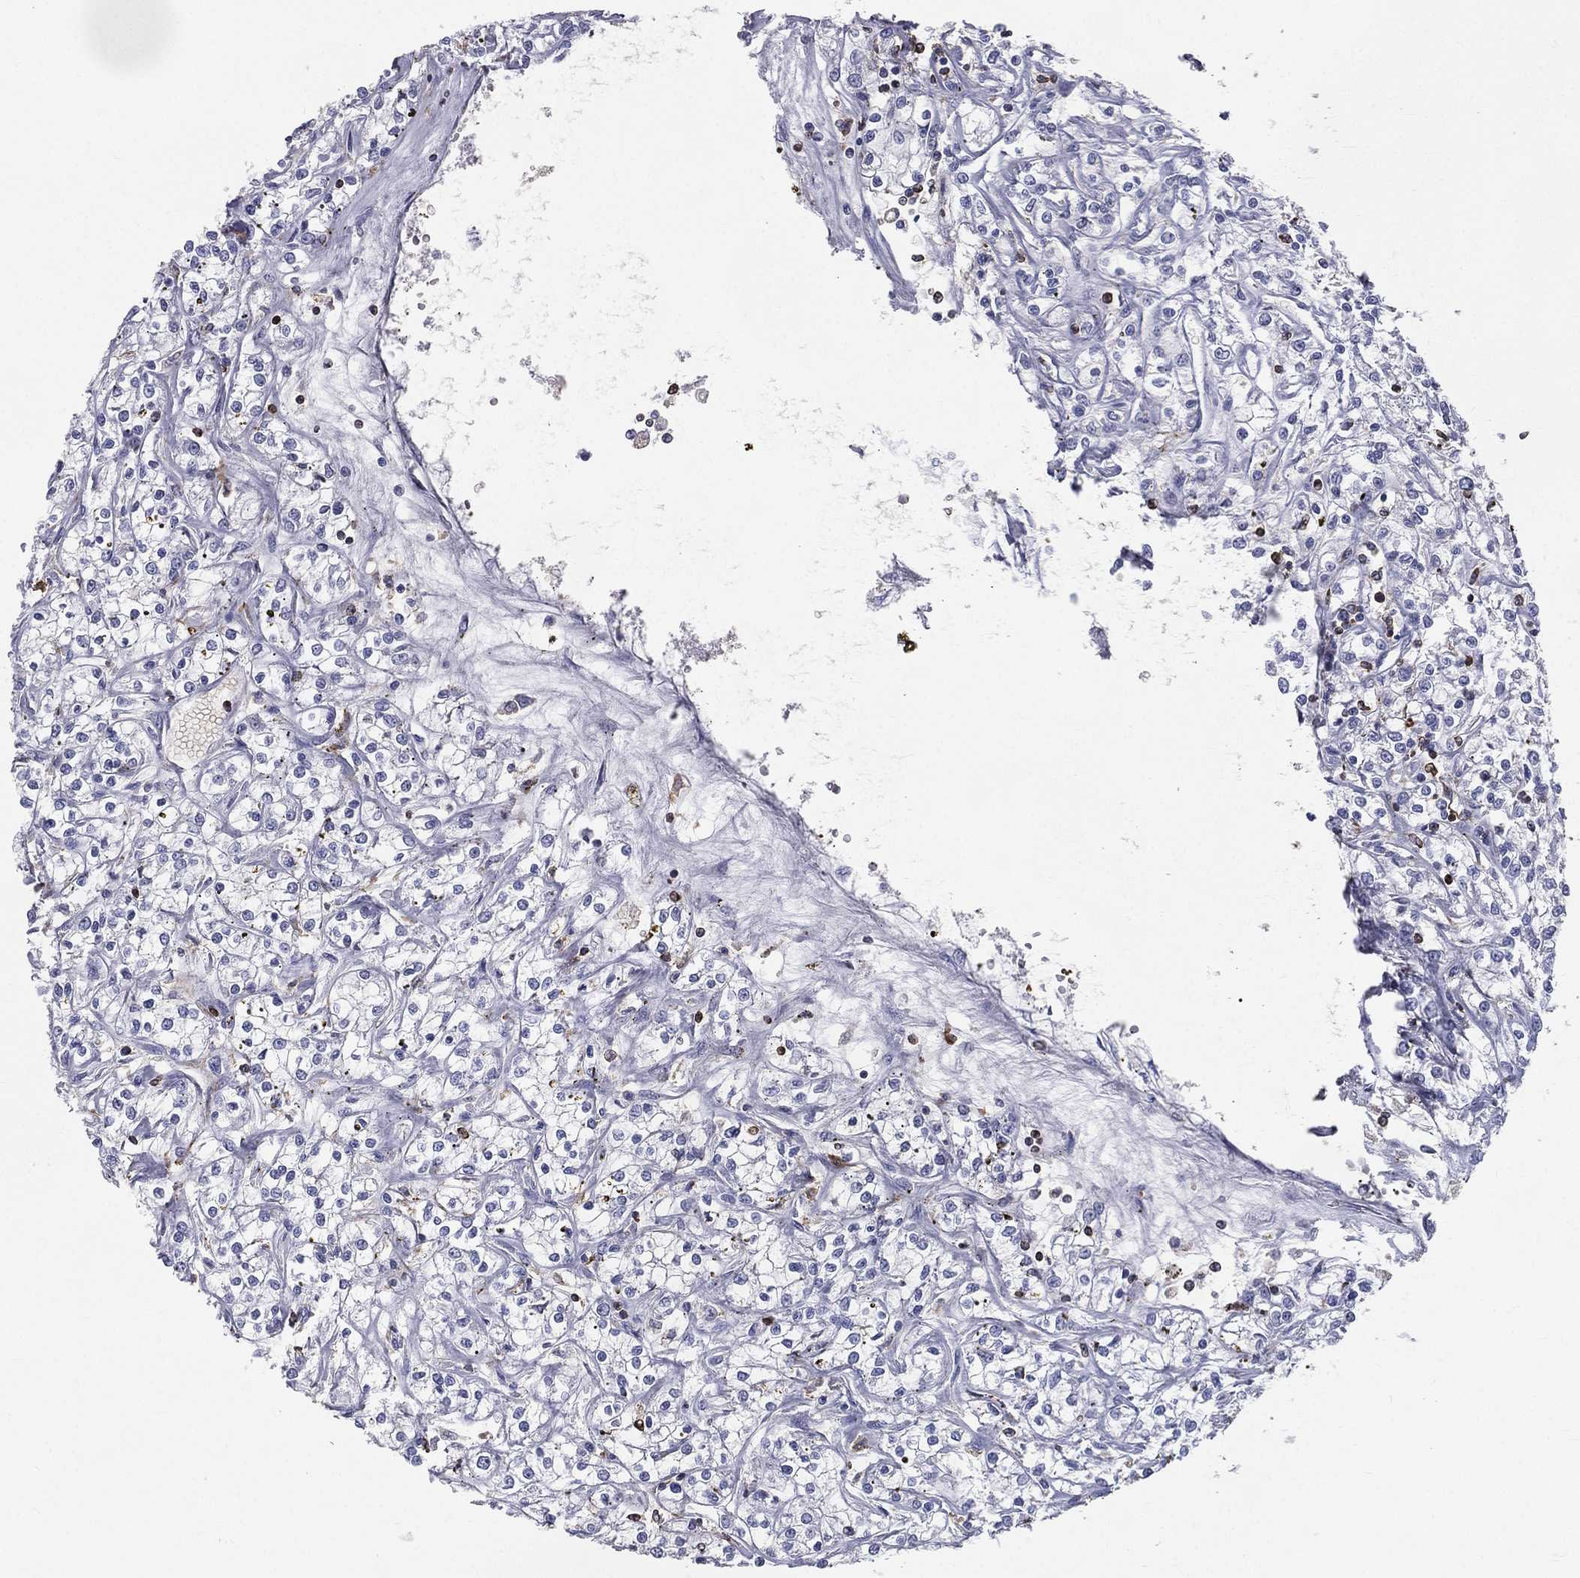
{"staining": {"intensity": "negative", "quantity": "none", "location": "none"}, "tissue": "renal cancer", "cell_type": "Tumor cells", "image_type": "cancer", "snomed": [{"axis": "morphology", "description": "Adenocarcinoma, NOS"}, {"axis": "topography", "description": "Kidney"}], "caption": "Immunohistochemistry (IHC) of human renal cancer exhibits no staining in tumor cells.", "gene": "CTSW", "patient": {"sex": "female", "age": 59}}